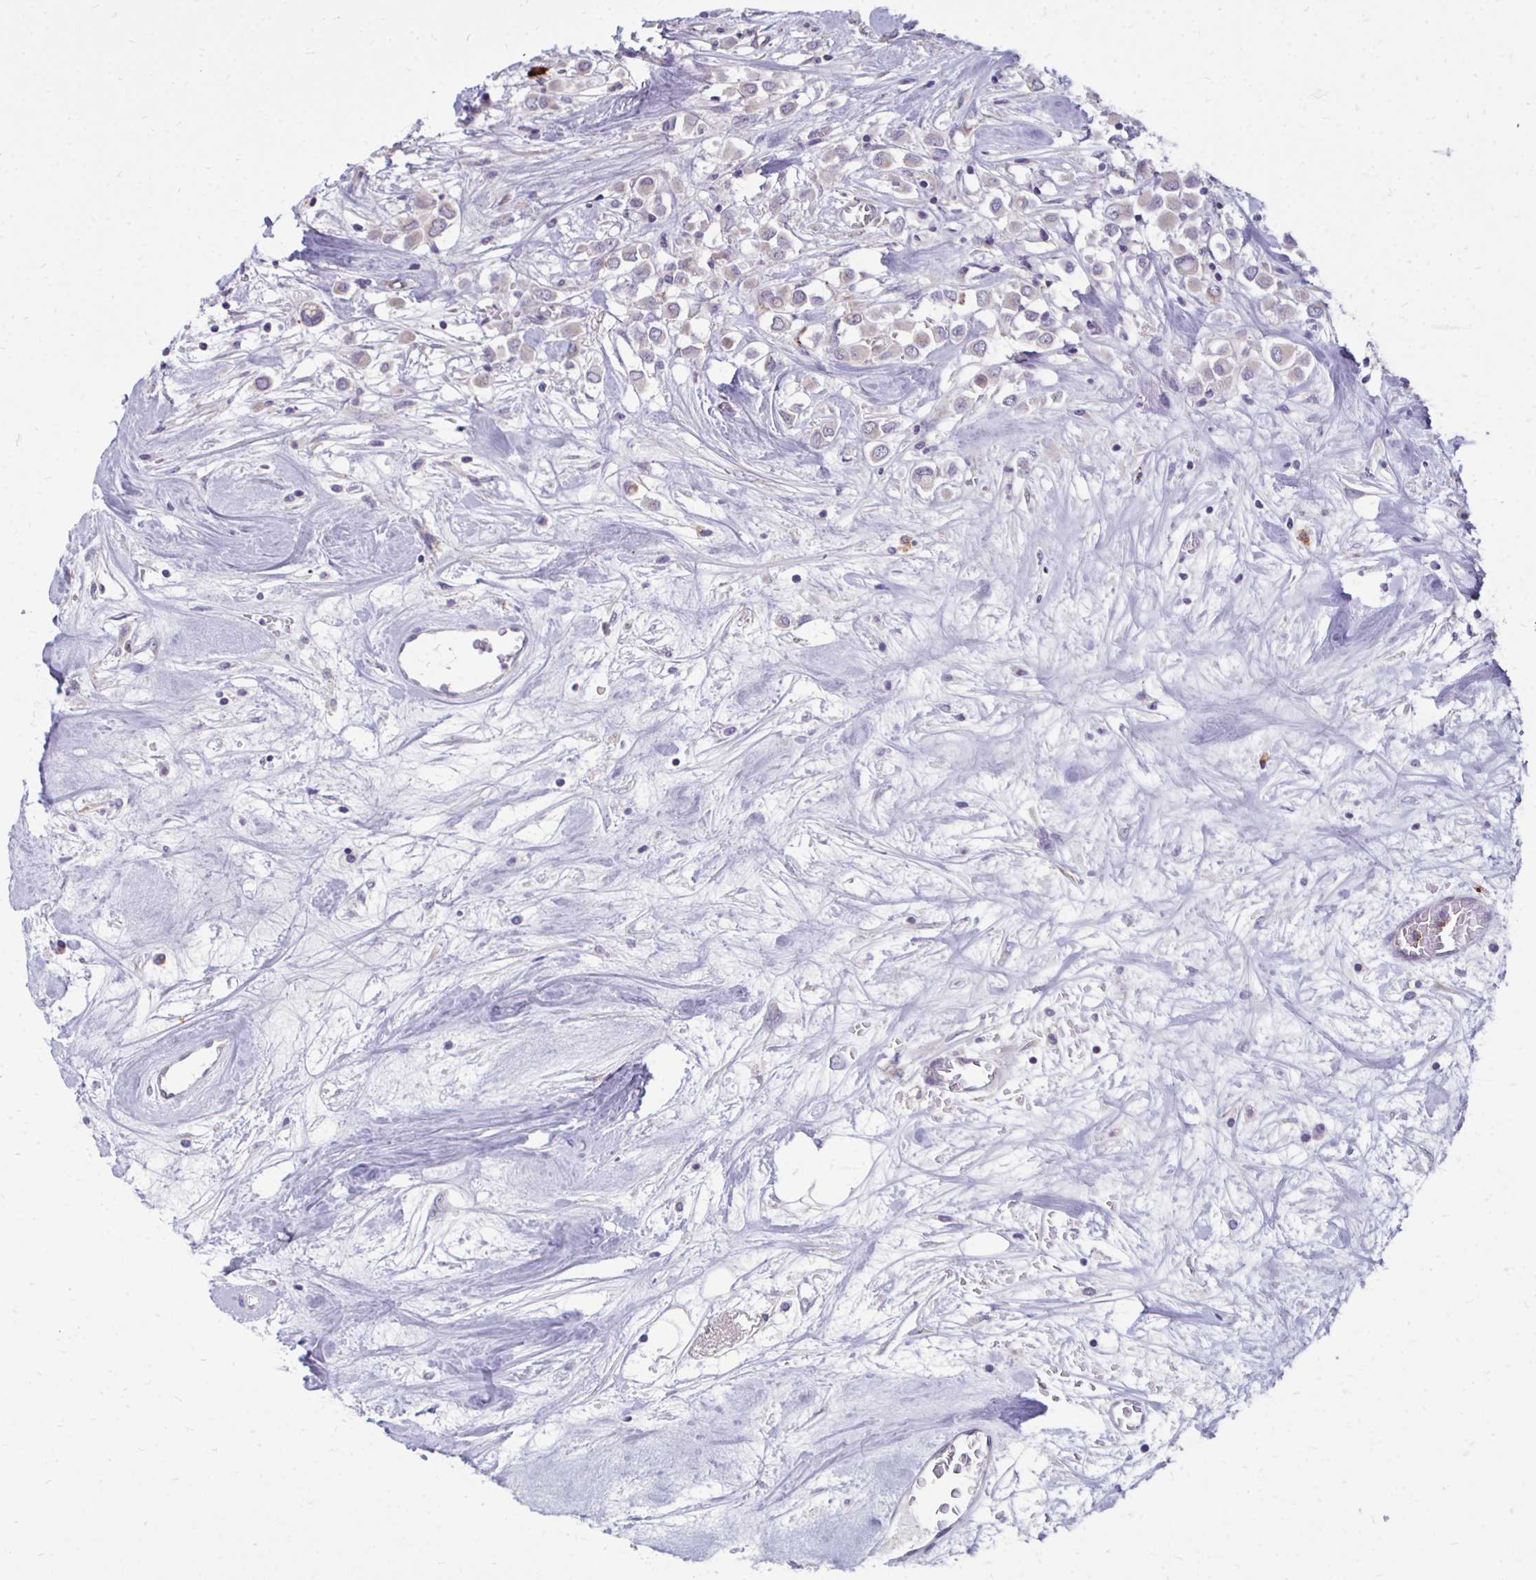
{"staining": {"intensity": "weak", "quantity": "<25%", "location": "cytoplasmic/membranous"}, "tissue": "breast cancer", "cell_type": "Tumor cells", "image_type": "cancer", "snomed": [{"axis": "morphology", "description": "Duct carcinoma"}, {"axis": "topography", "description": "Breast"}], "caption": "Micrograph shows no significant protein staining in tumor cells of infiltrating ductal carcinoma (breast). The staining was performed using DAB (3,3'-diaminobenzidine) to visualize the protein expression in brown, while the nuclei were stained in blue with hematoxylin (Magnification: 20x).", "gene": "ACSL5", "patient": {"sex": "female", "age": 61}}